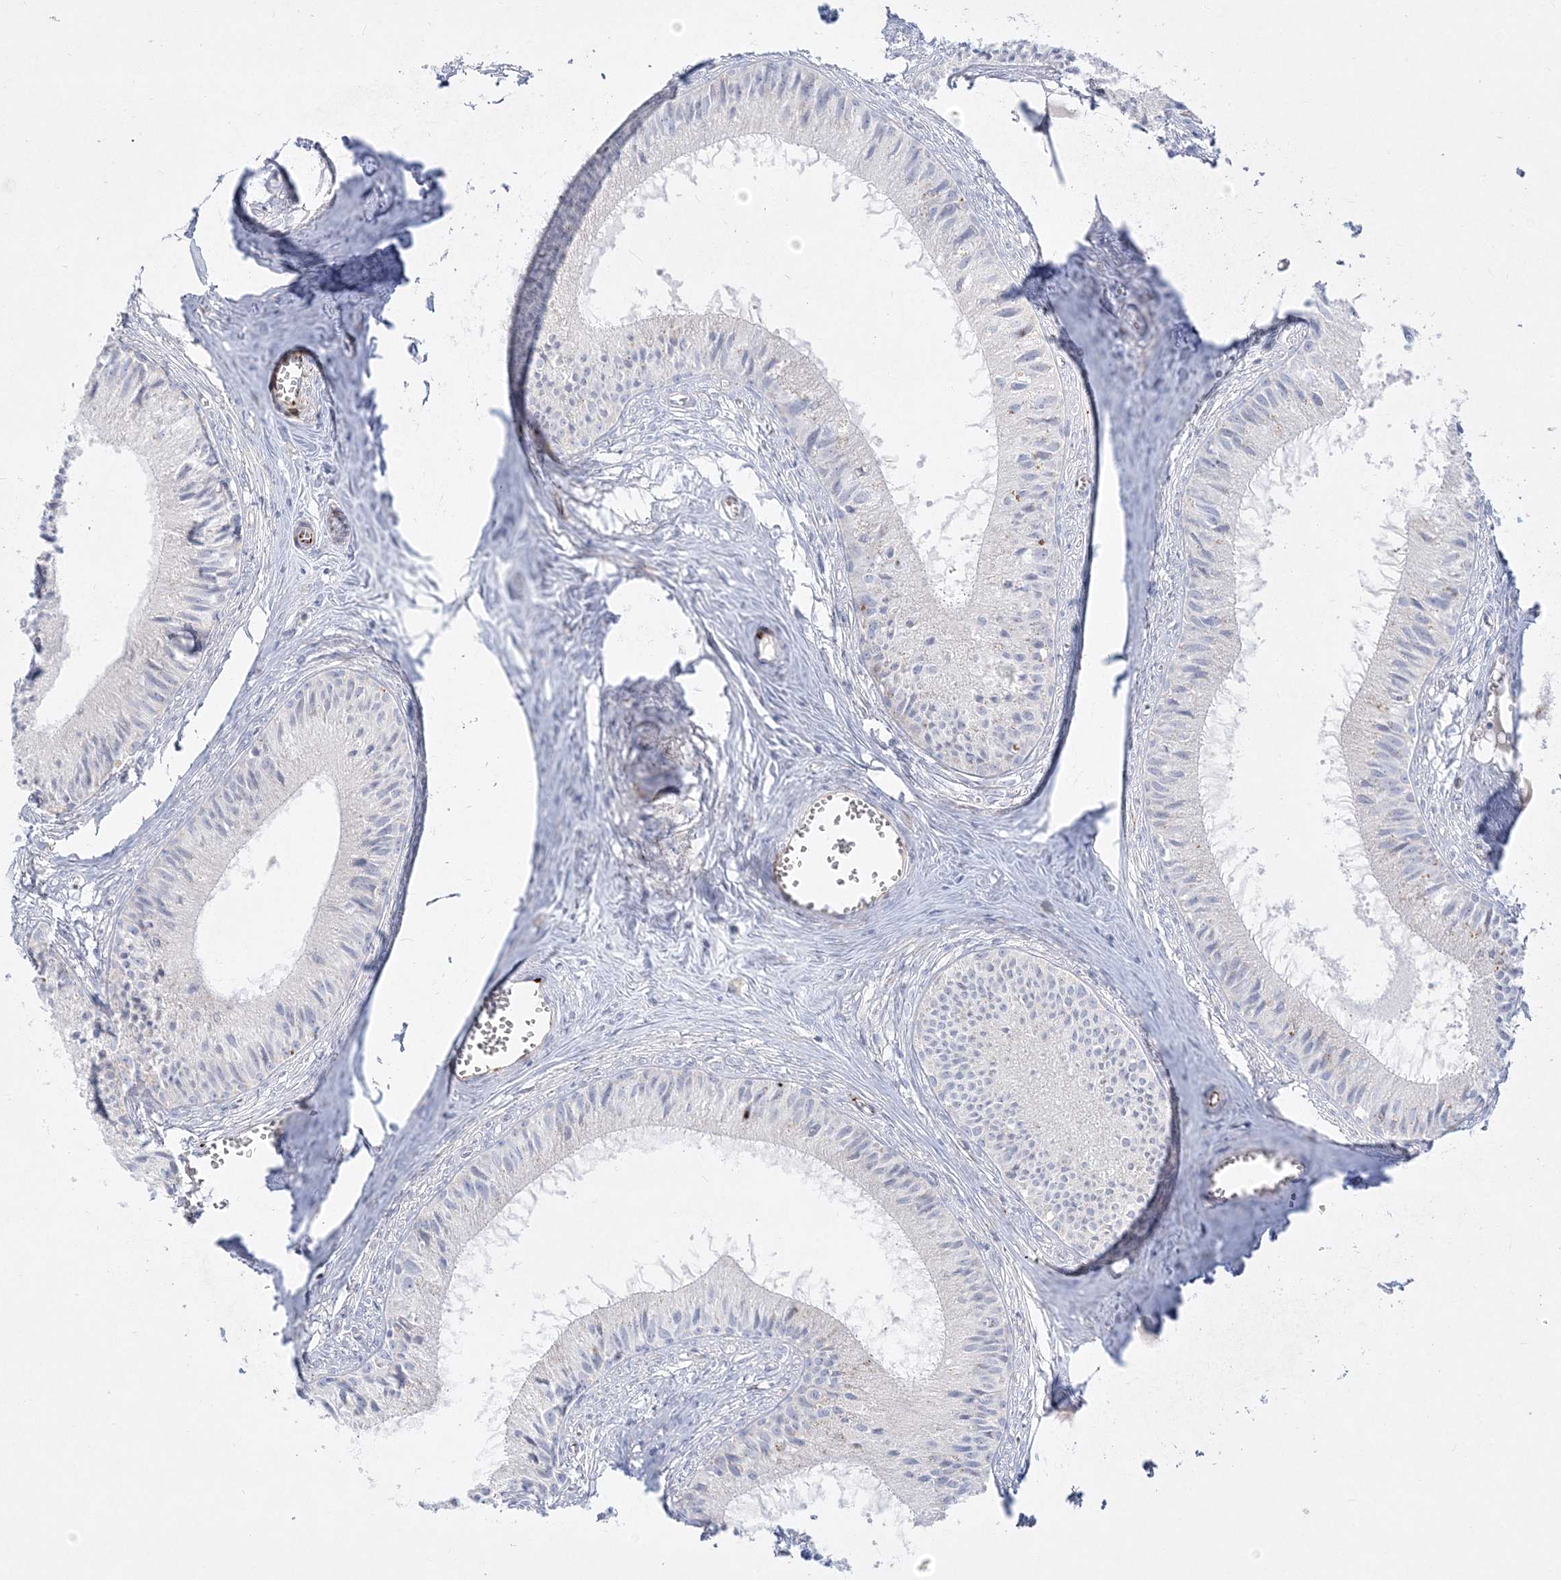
{"staining": {"intensity": "weak", "quantity": "<25%", "location": "cytoplasmic/membranous"}, "tissue": "epididymis", "cell_type": "Glandular cells", "image_type": "normal", "snomed": [{"axis": "morphology", "description": "Normal tissue, NOS"}, {"axis": "topography", "description": "Epididymis"}], "caption": "IHC of unremarkable human epididymis demonstrates no staining in glandular cells. The staining is performed using DAB (3,3'-diaminobenzidine) brown chromogen with nuclei counter-stained in using hematoxylin.", "gene": "GPAT2", "patient": {"sex": "male", "age": 36}}